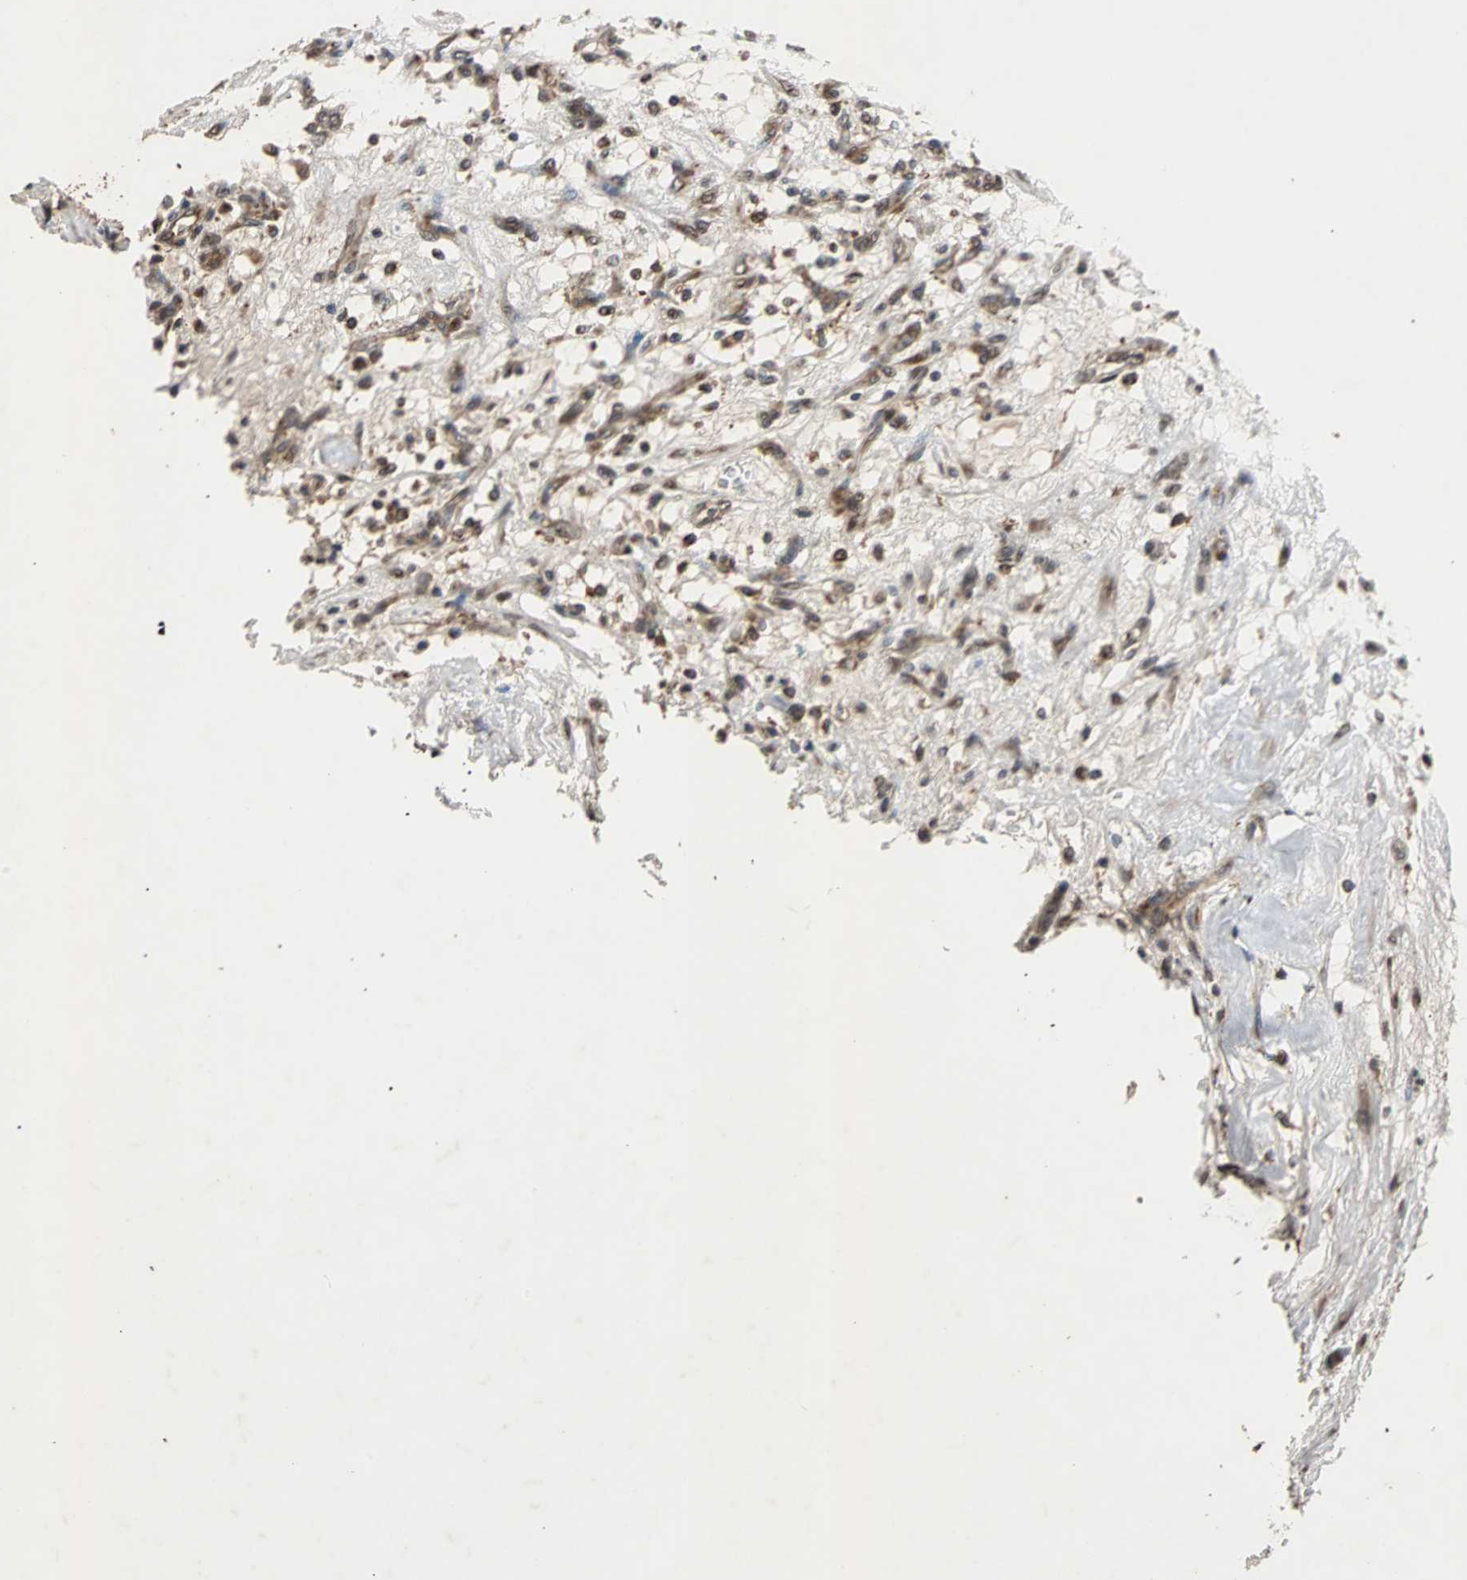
{"staining": {"intensity": "moderate", "quantity": ">75%", "location": "cytoplasmic/membranous,nuclear"}, "tissue": "renal cancer", "cell_type": "Tumor cells", "image_type": "cancer", "snomed": [{"axis": "morphology", "description": "Adenocarcinoma, NOS"}, {"axis": "topography", "description": "Kidney"}], "caption": "Renal cancer tissue displays moderate cytoplasmic/membranous and nuclear staining in about >75% of tumor cells", "gene": "USP31", "patient": {"sex": "female", "age": 57}}